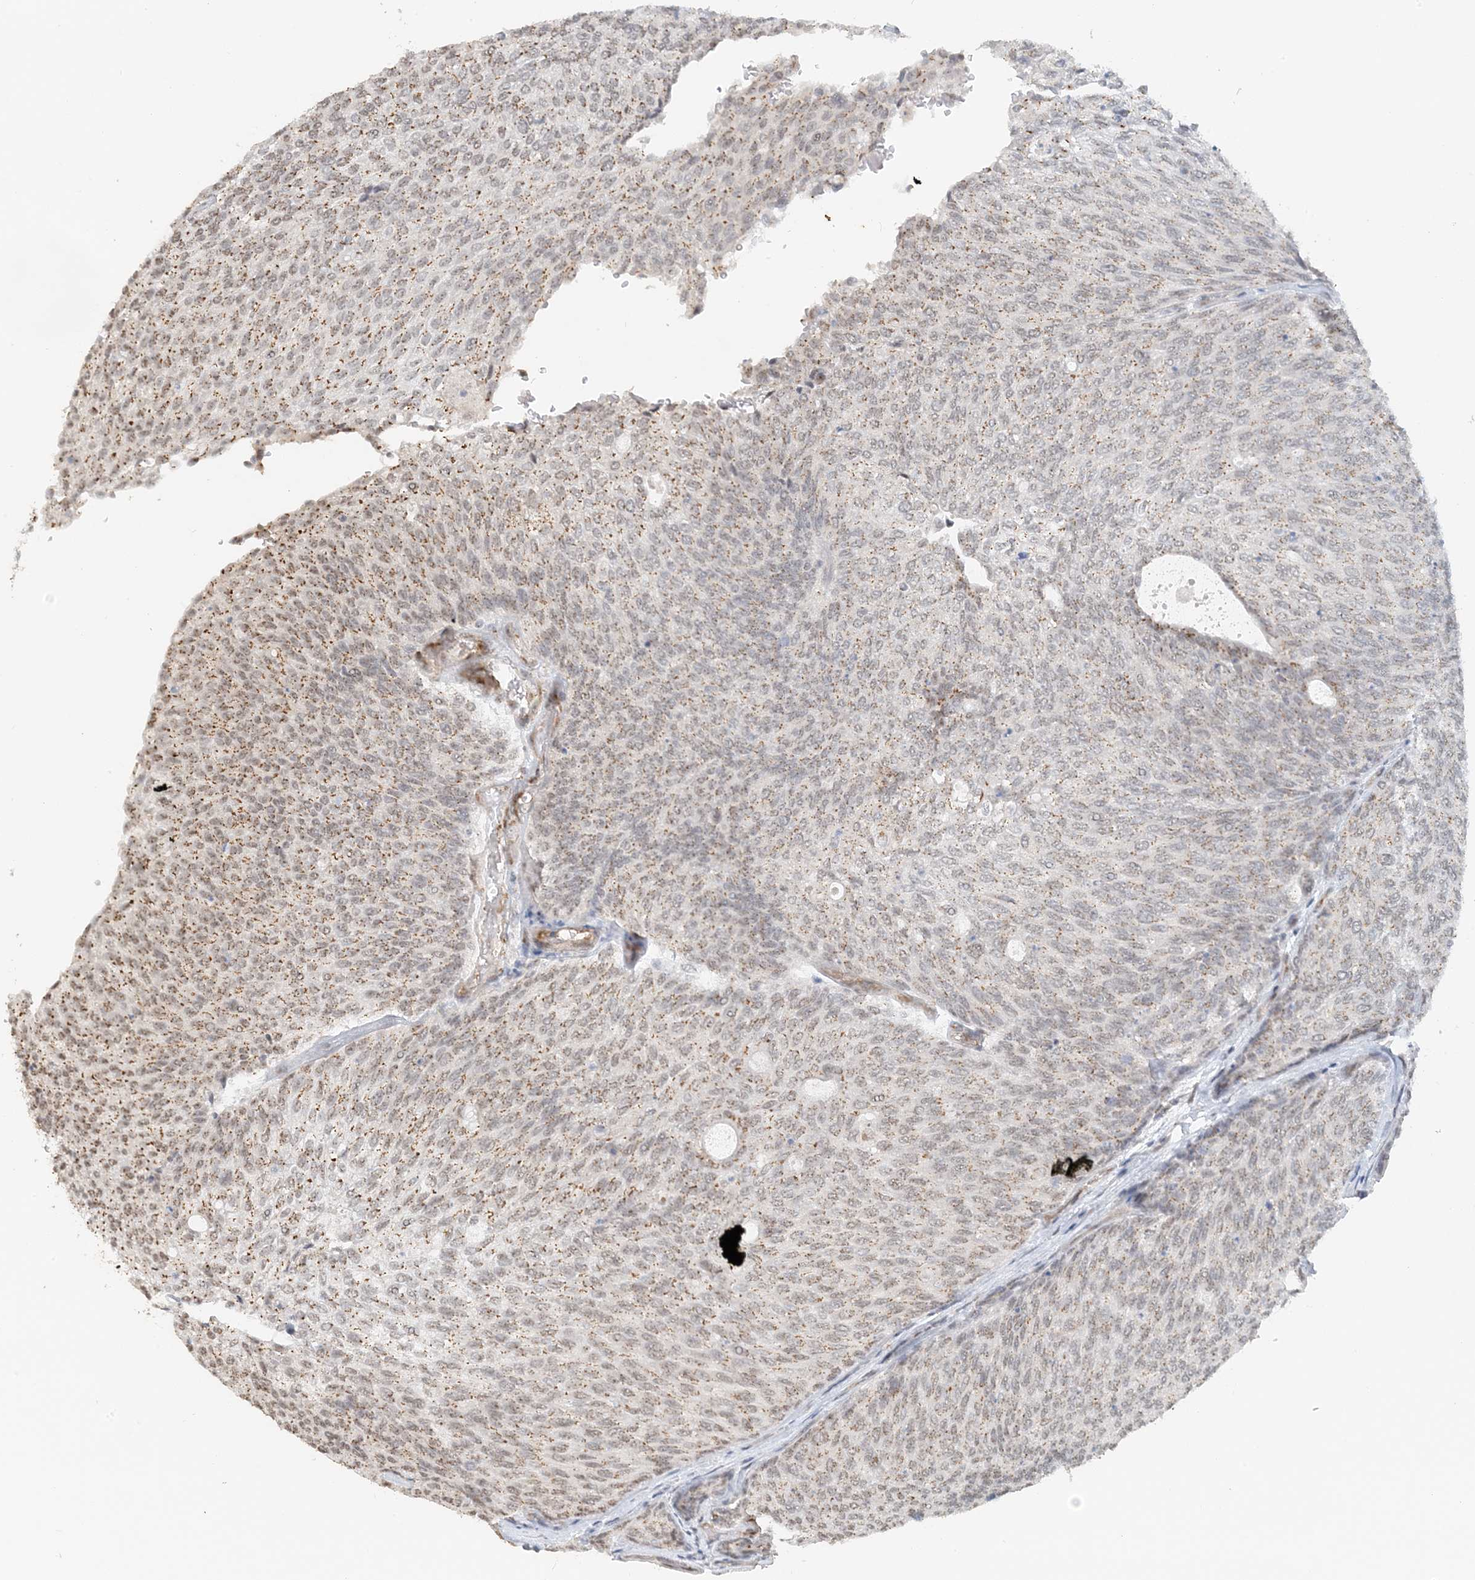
{"staining": {"intensity": "moderate", "quantity": "25%-75%", "location": "cytoplasmic/membranous"}, "tissue": "urothelial cancer", "cell_type": "Tumor cells", "image_type": "cancer", "snomed": [{"axis": "morphology", "description": "Urothelial carcinoma, Low grade"}, {"axis": "topography", "description": "Urinary bladder"}], "caption": "Immunohistochemical staining of human urothelial cancer displays moderate cytoplasmic/membranous protein staining in approximately 25%-75% of tumor cells.", "gene": "ZCCHC4", "patient": {"sex": "female", "age": 79}}